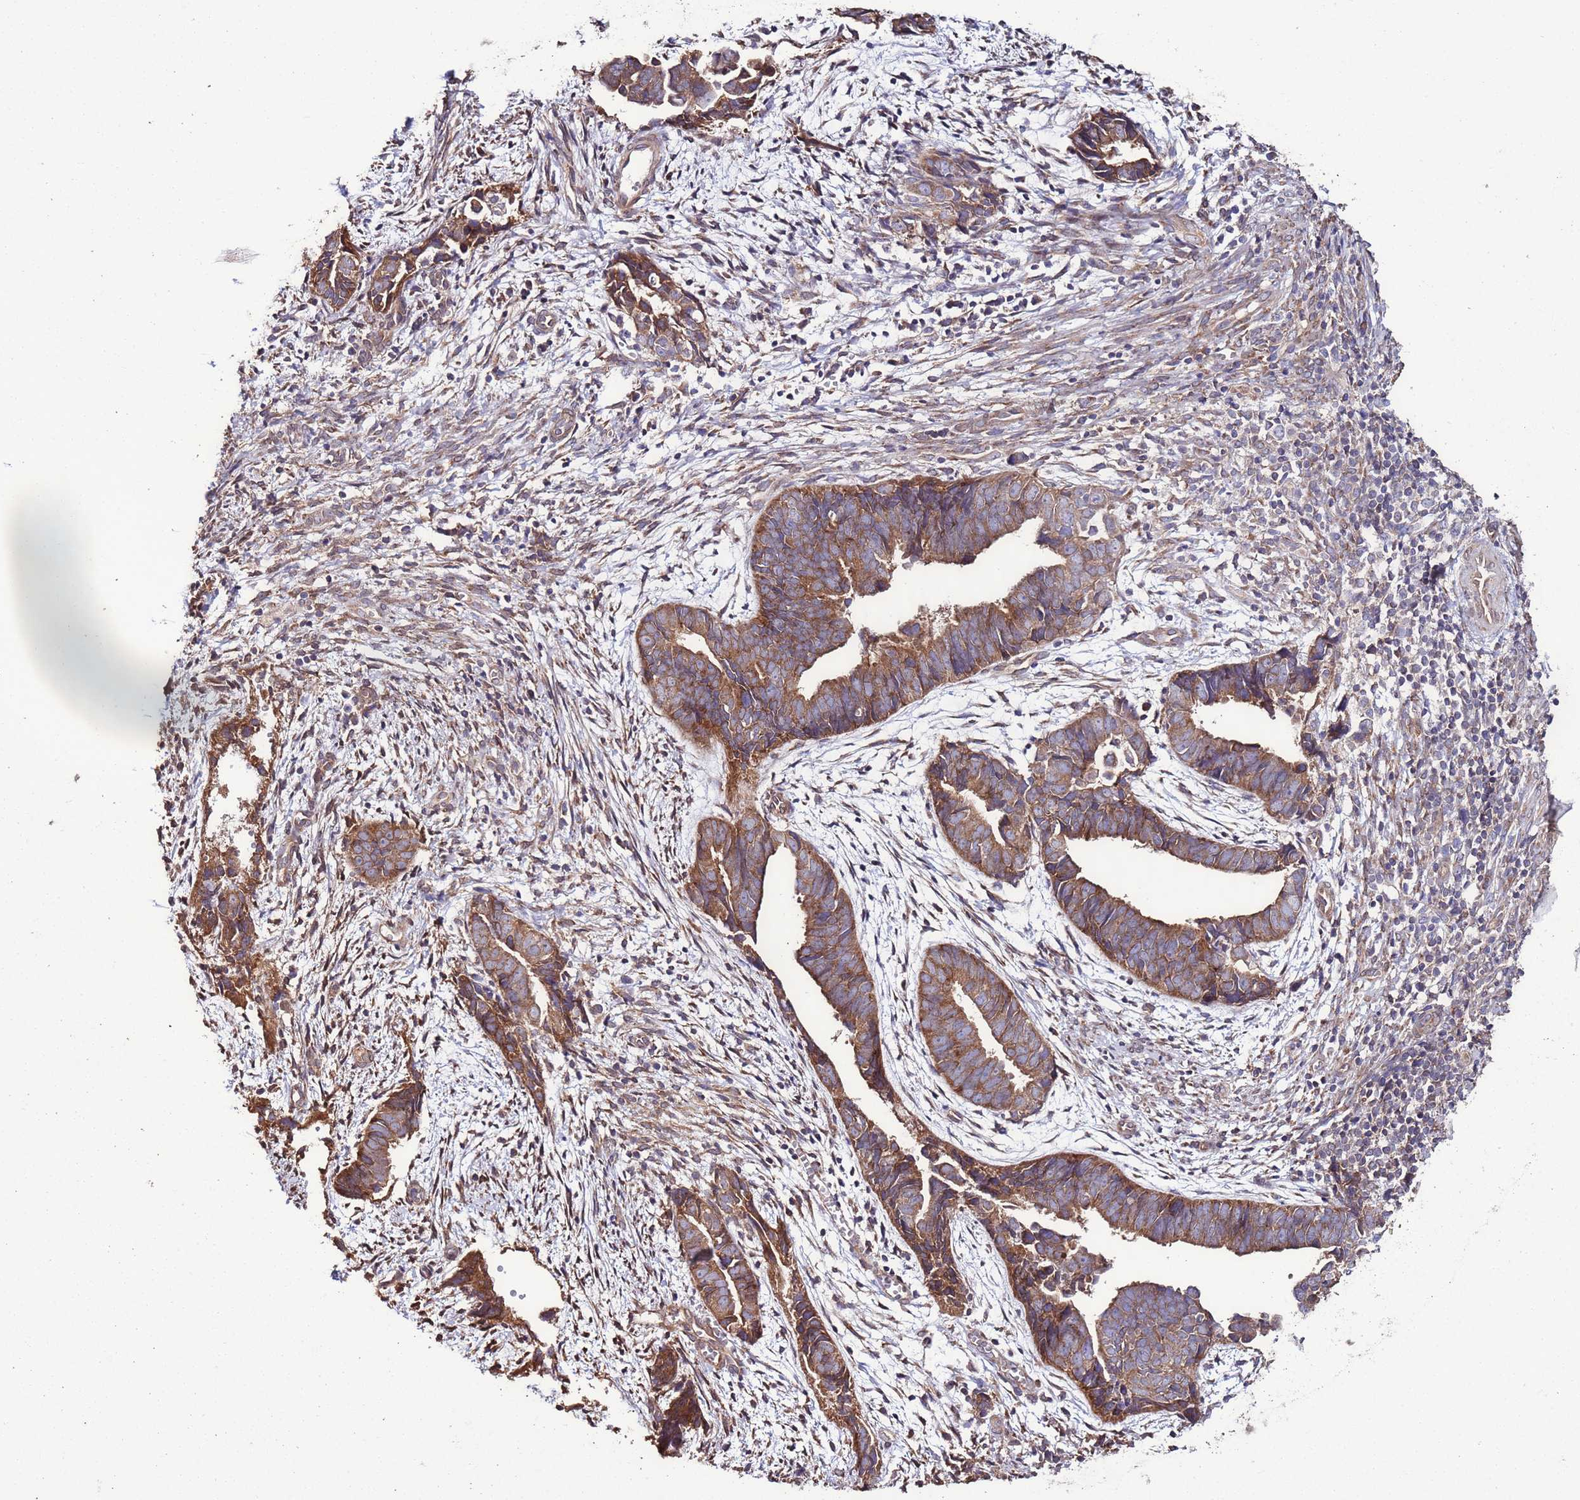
{"staining": {"intensity": "moderate", "quantity": ">75%", "location": "cytoplasmic/membranous"}, "tissue": "endometrial cancer", "cell_type": "Tumor cells", "image_type": "cancer", "snomed": [{"axis": "morphology", "description": "Adenocarcinoma, NOS"}, {"axis": "topography", "description": "Endometrium"}], "caption": "Immunohistochemistry image of neoplastic tissue: human endometrial adenocarcinoma stained using immunohistochemistry (IHC) exhibits medium levels of moderate protein expression localized specifically in the cytoplasmic/membranous of tumor cells, appearing as a cytoplasmic/membranous brown color.", "gene": "SLC41A3", "patient": {"sex": "female", "age": 75}}